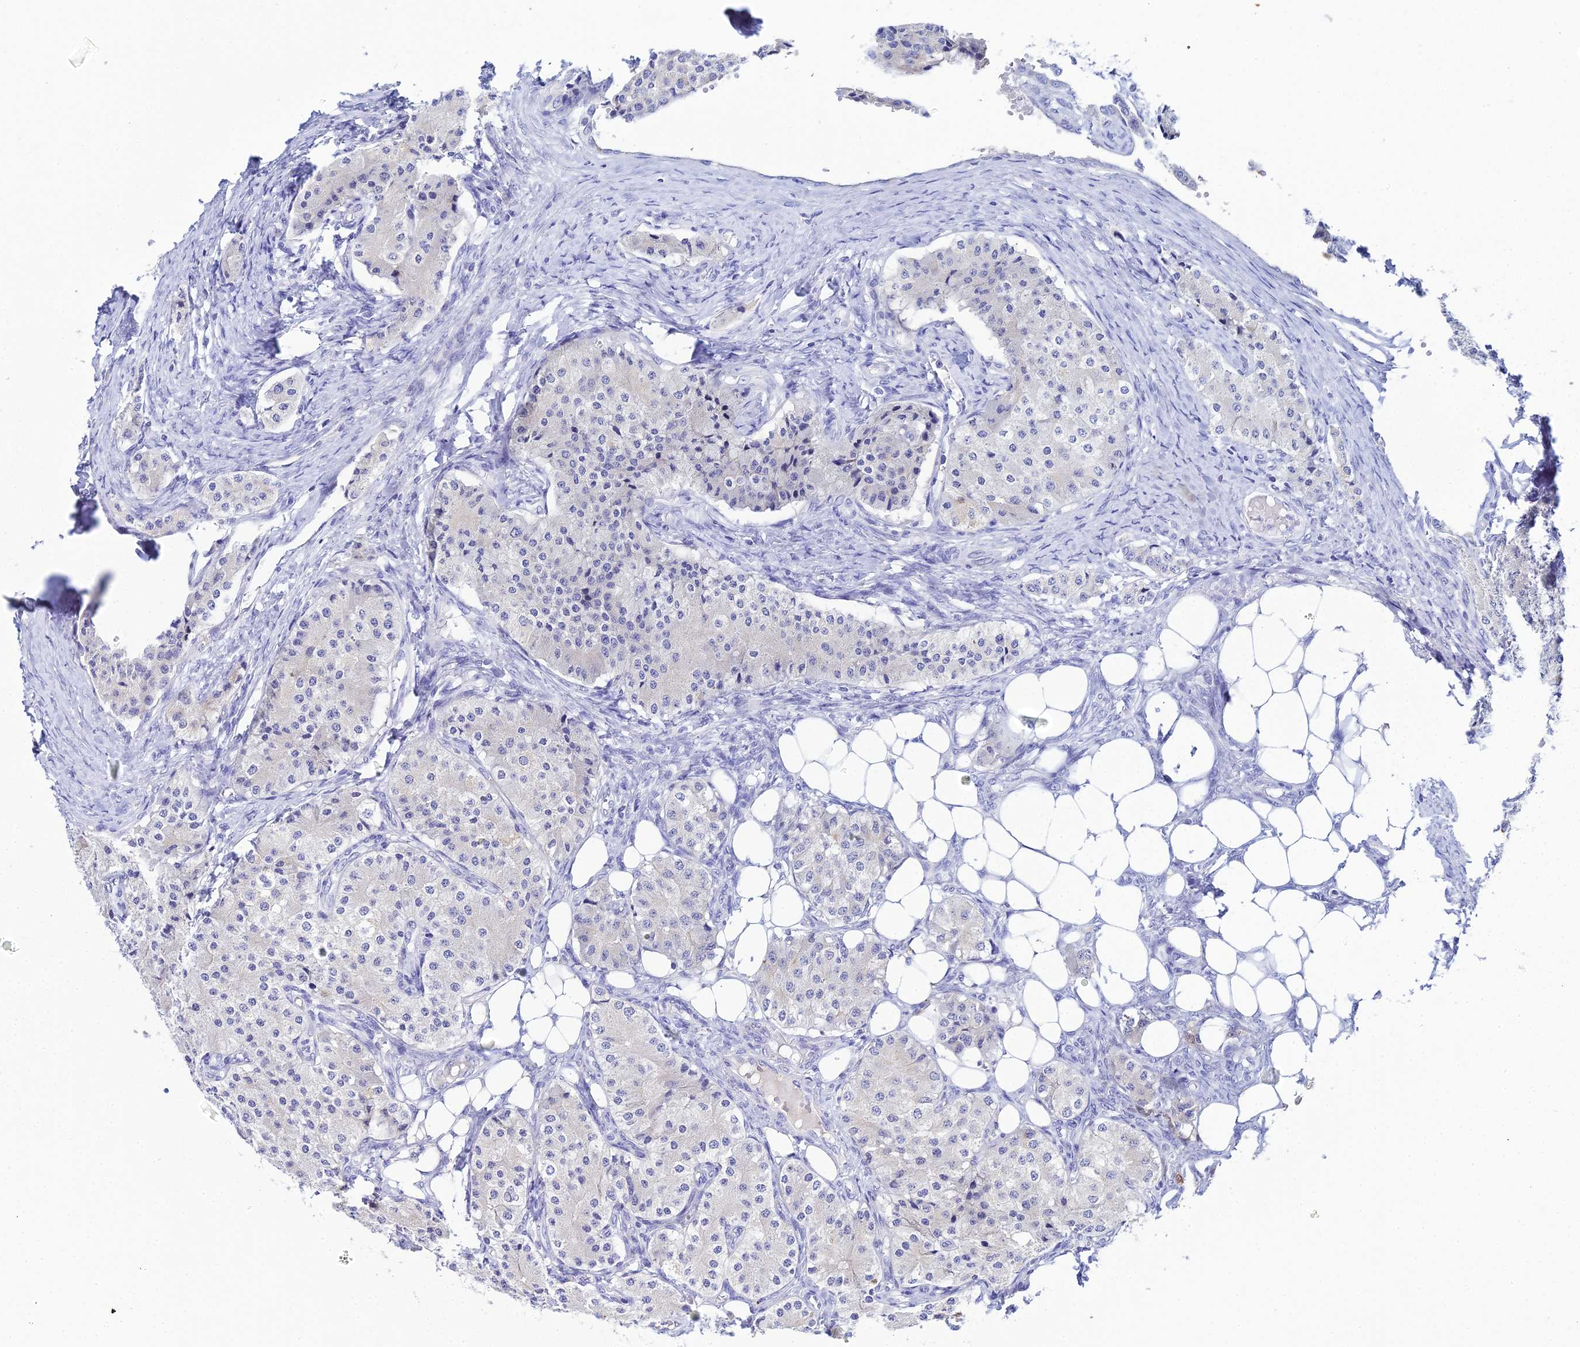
{"staining": {"intensity": "negative", "quantity": "none", "location": "none"}, "tissue": "carcinoid", "cell_type": "Tumor cells", "image_type": "cancer", "snomed": [{"axis": "morphology", "description": "Carcinoid, malignant, NOS"}, {"axis": "topography", "description": "Colon"}], "caption": "Photomicrograph shows no protein staining in tumor cells of carcinoid (malignant) tissue.", "gene": "PLPP4", "patient": {"sex": "female", "age": 52}}